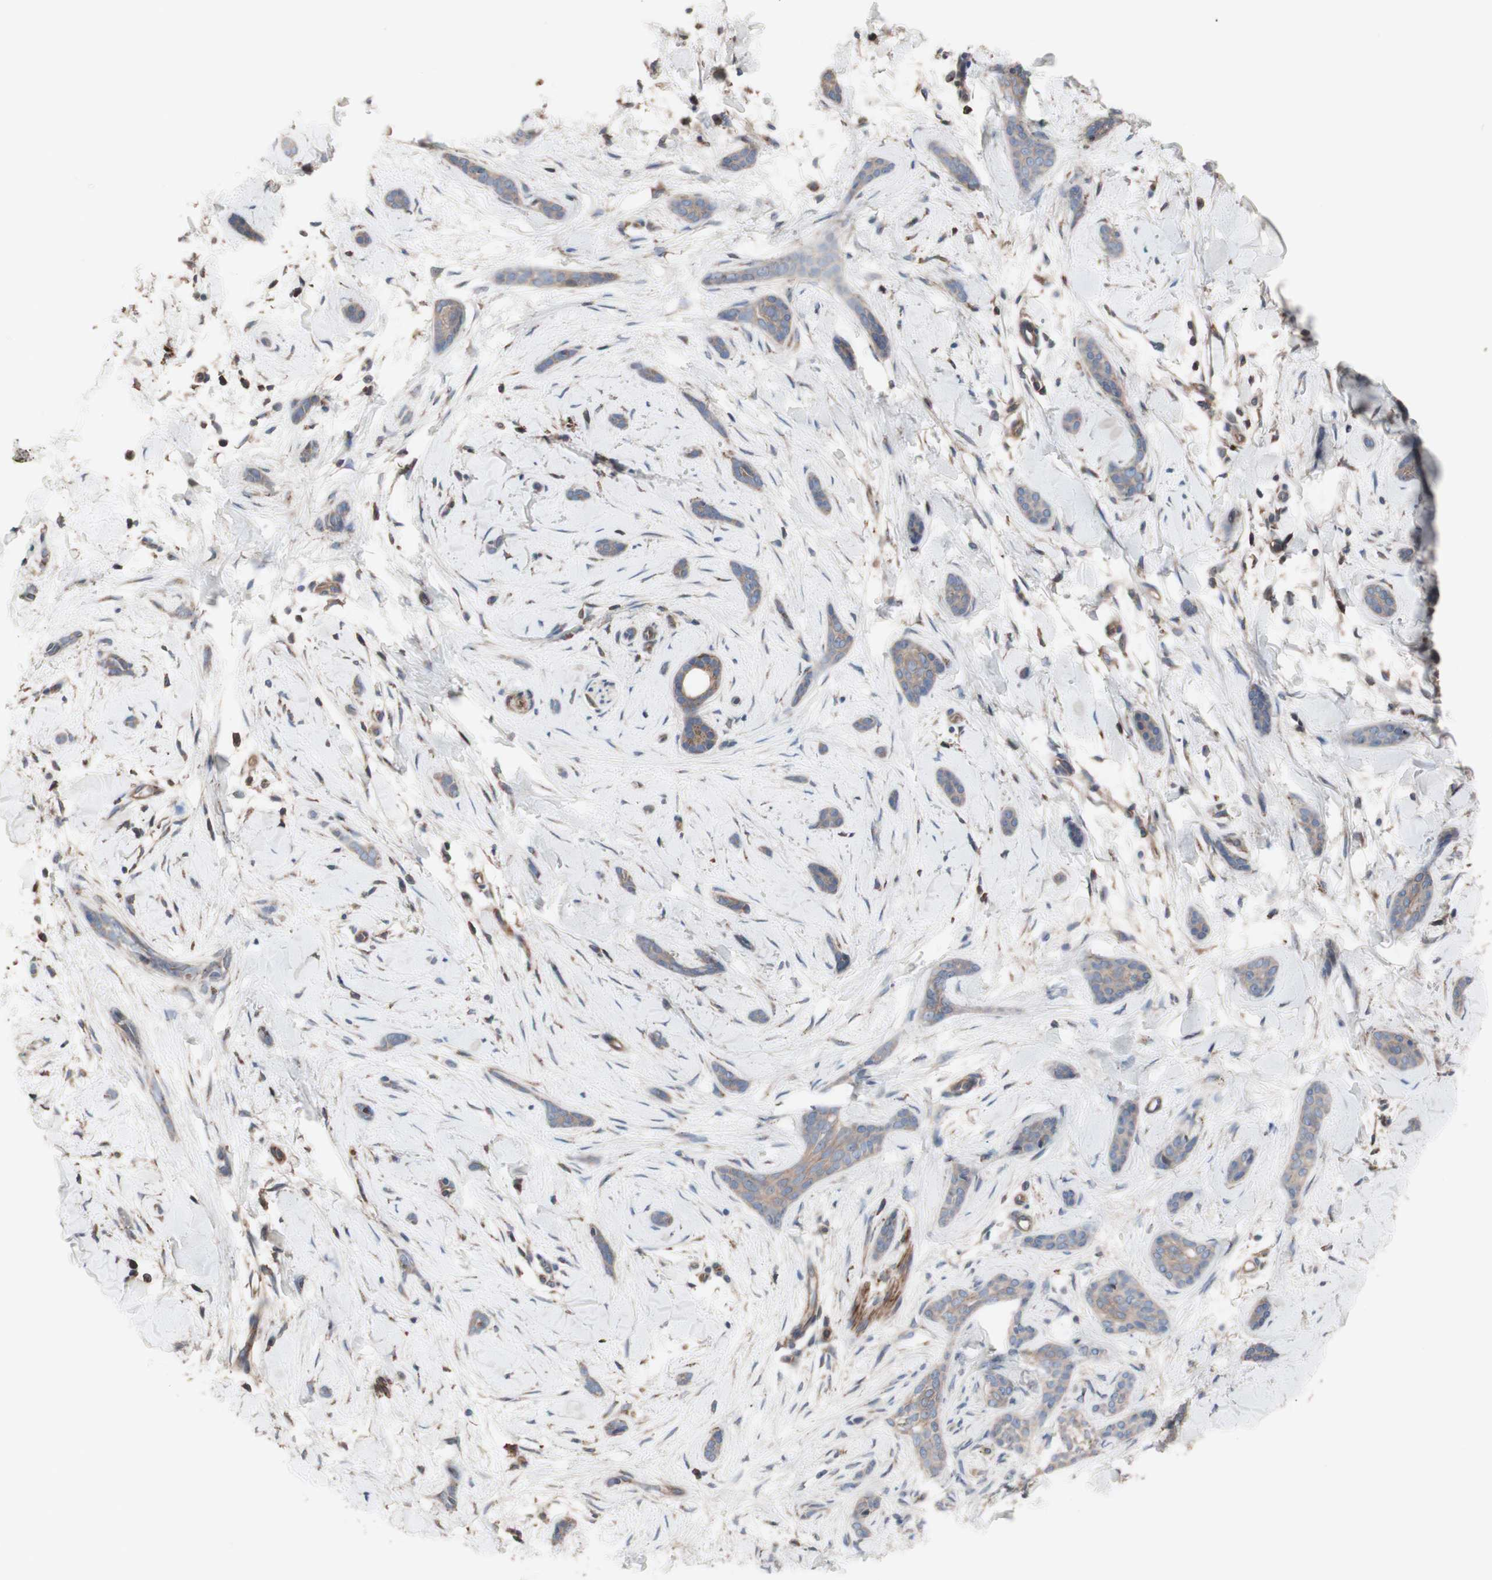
{"staining": {"intensity": "weak", "quantity": ">75%", "location": "cytoplasmic/membranous"}, "tissue": "skin cancer", "cell_type": "Tumor cells", "image_type": "cancer", "snomed": [{"axis": "morphology", "description": "Basal cell carcinoma"}, {"axis": "morphology", "description": "Adnexal tumor, benign"}, {"axis": "topography", "description": "Skin"}], "caption": "Skin benign adnexal tumor was stained to show a protein in brown. There is low levels of weak cytoplasmic/membranous positivity in approximately >75% of tumor cells.", "gene": "COPB1", "patient": {"sex": "female", "age": 42}}